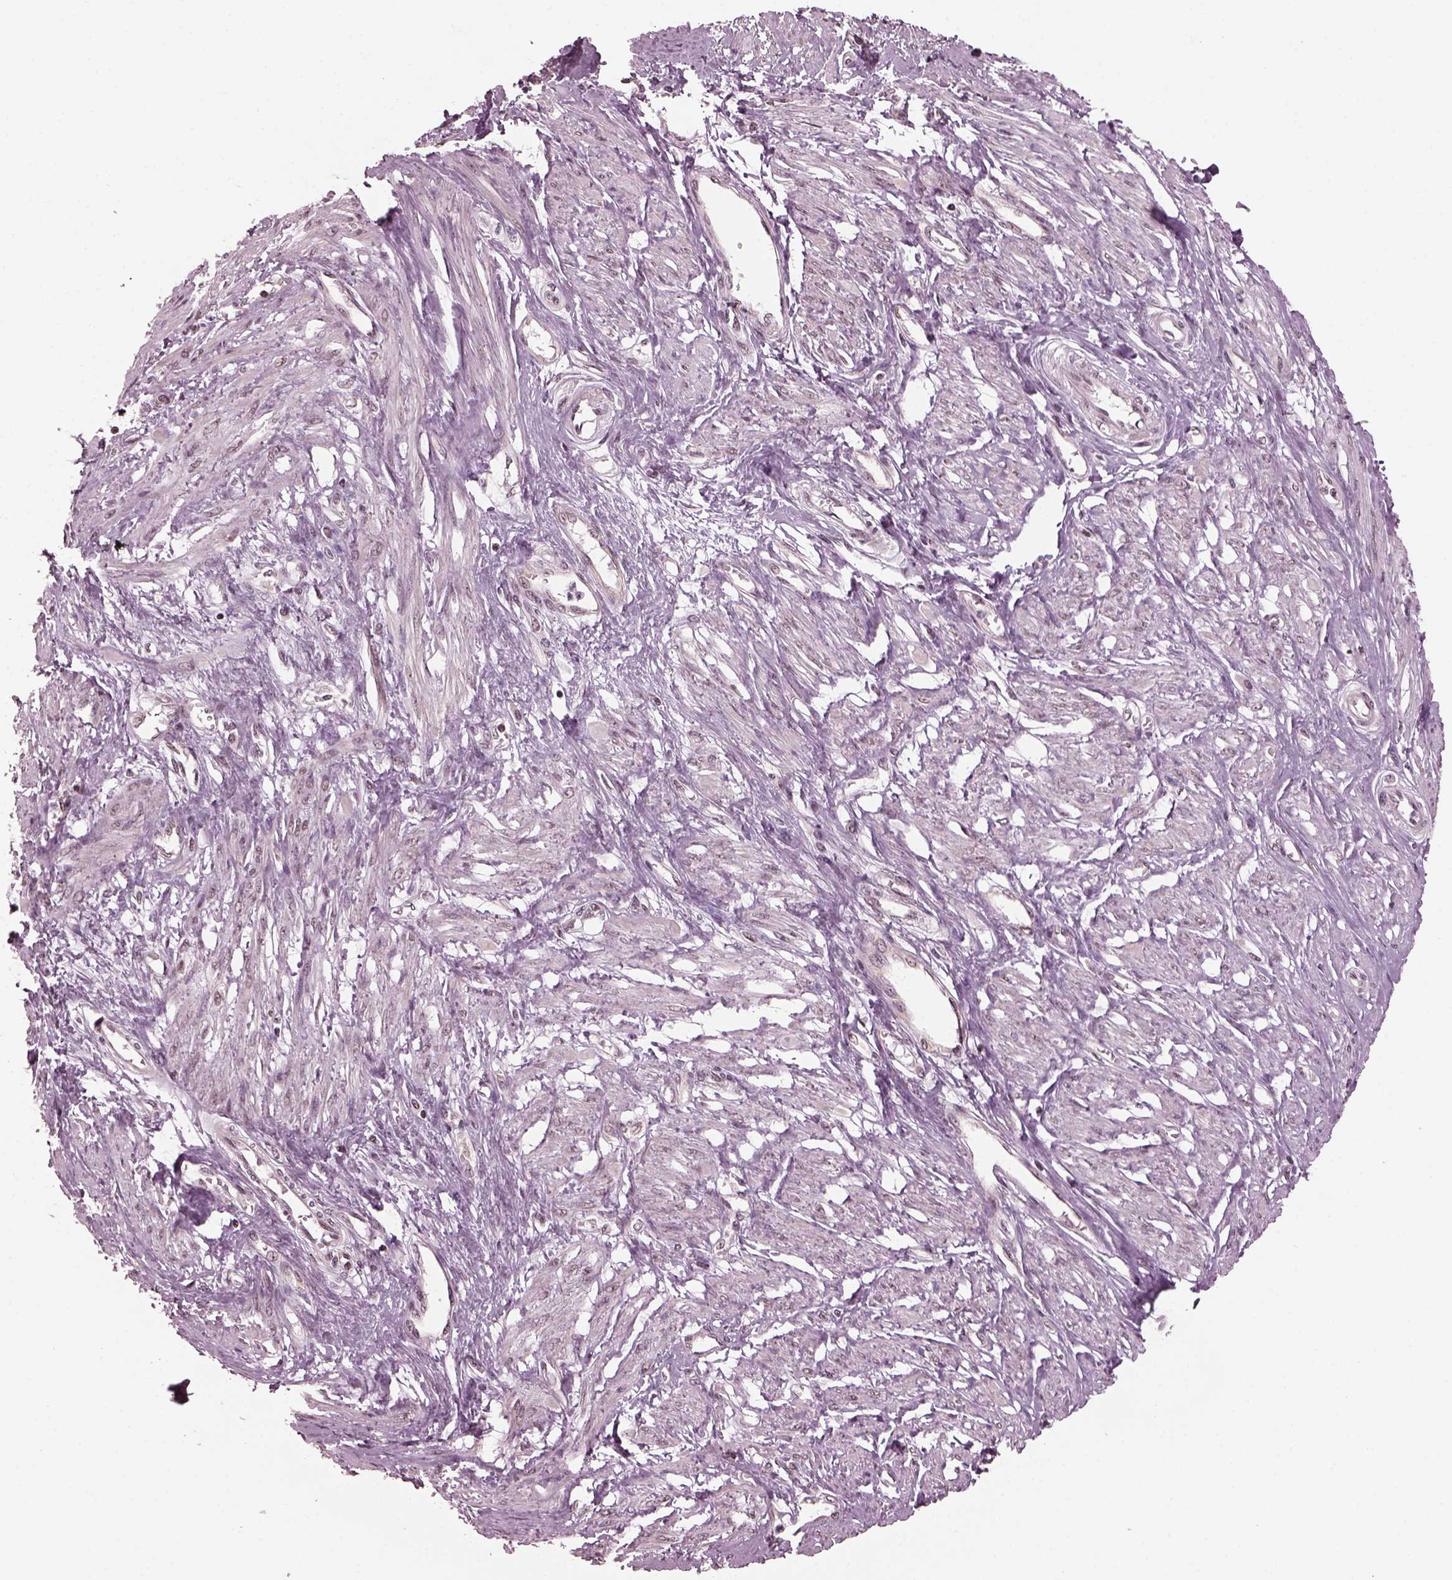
{"staining": {"intensity": "negative", "quantity": "none", "location": "none"}, "tissue": "smooth muscle", "cell_type": "Smooth muscle cells", "image_type": "normal", "snomed": [{"axis": "morphology", "description": "Normal tissue, NOS"}, {"axis": "topography", "description": "Smooth muscle"}, {"axis": "topography", "description": "Uterus"}], "caption": "IHC image of normal smooth muscle stained for a protein (brown), which demonstrates no positivity in smooth muscle cells. (DAB immunohistochemistry (IHC) visualized using brightfield microscopy, high magnification).", "gene": "RUVBL2", "patient": {"sex": "female", "age": 39}}